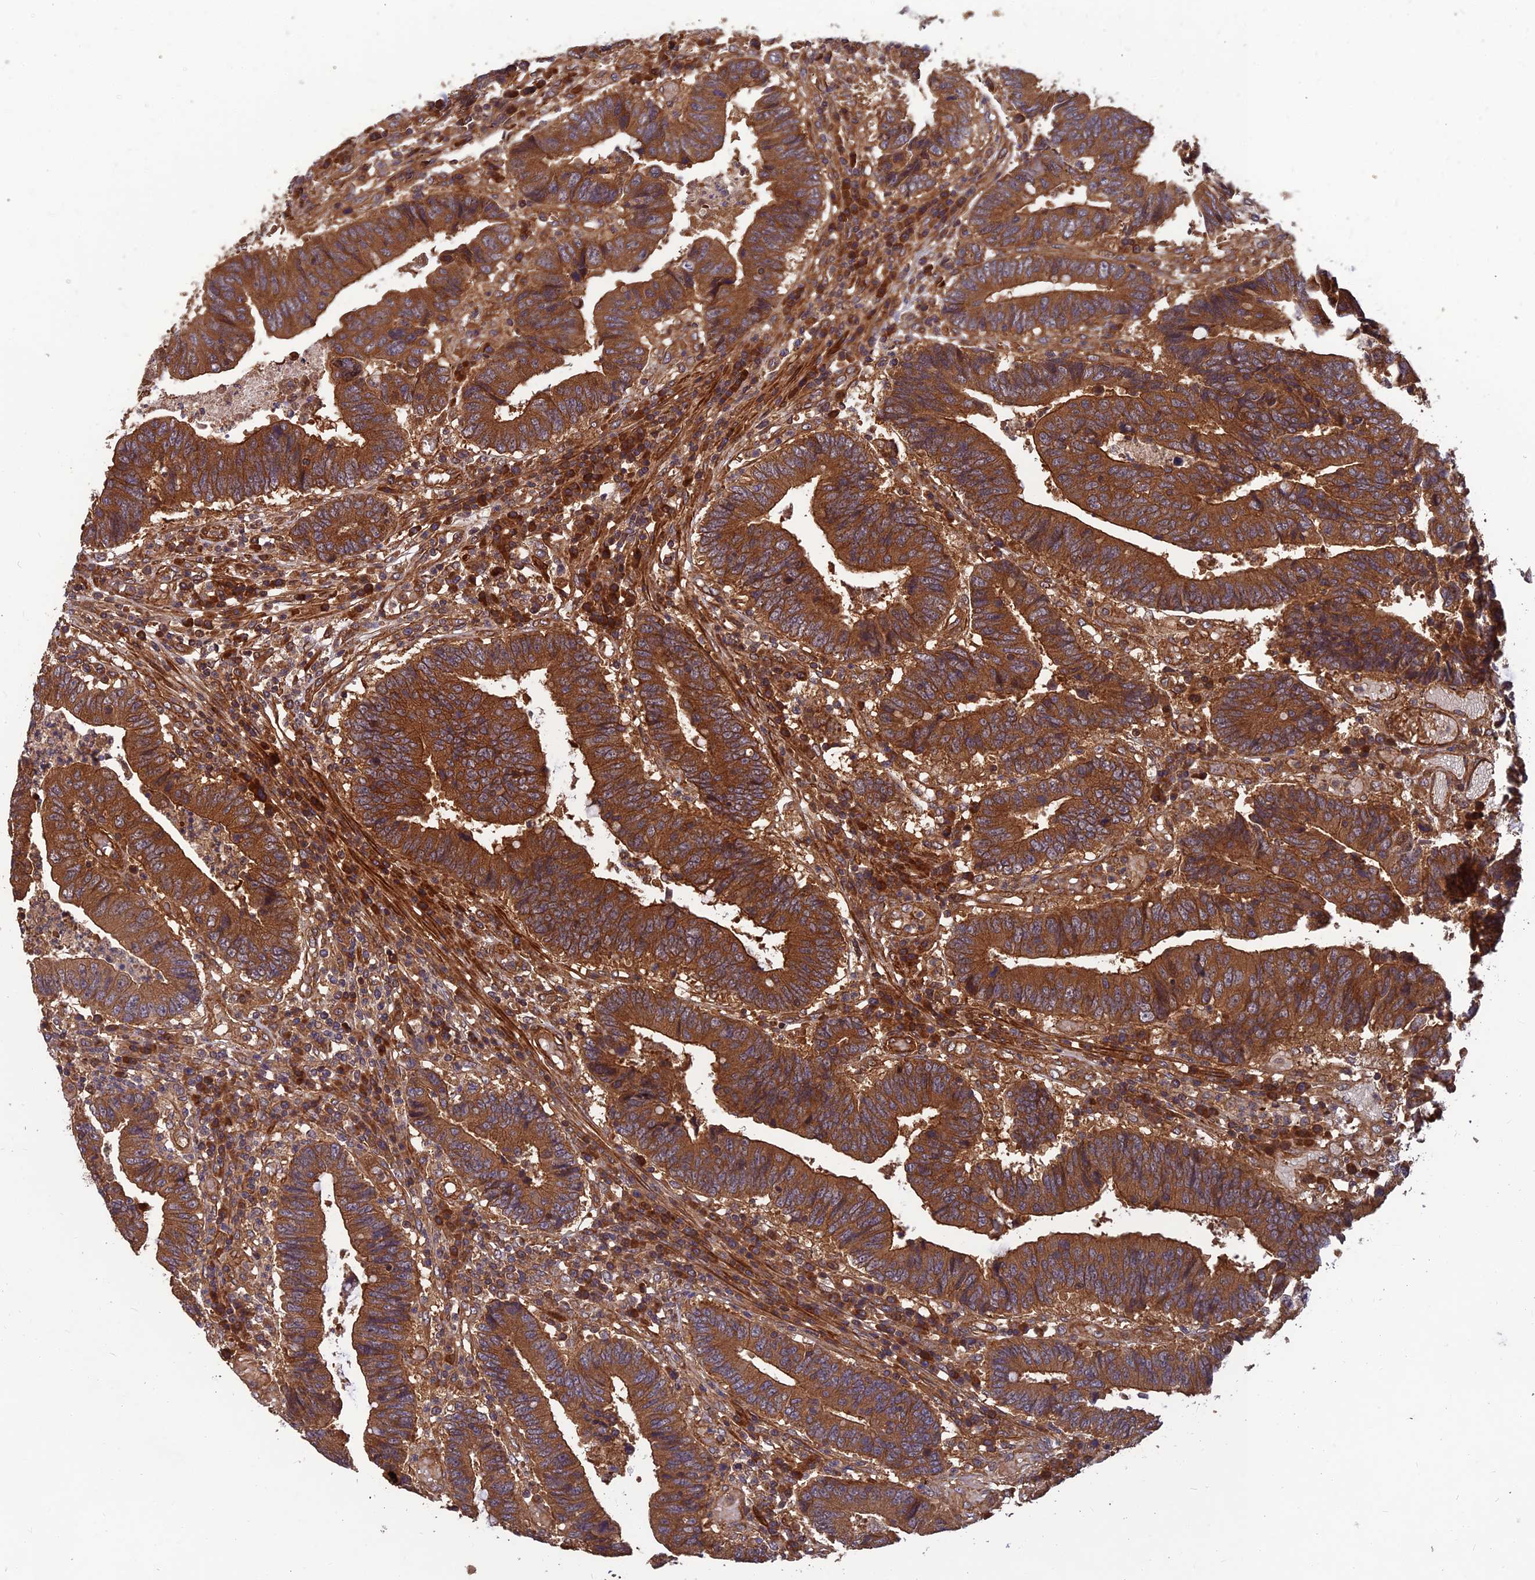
{"staining": {"intensity": "moderate", "quantity": ">75%", "location": "cytoplasmic/membranous"}, "tissue": "colorectal cancer", "cell_type": "Tumor cells", "image_type": "cancer", "snomed": [{"axis": "morphology", "description": "Adenocarcinoma, NOS"}, {"axis": "topography", "description": "Rectum"}], "caption": "There is medium levels of moderate cytoplasmic/membranous positivity in tumor cells of adenocarcinoma (colorectal), as demonstrated by immunohistochemical staining (brown color).", "gene": "RELCH", "patient": {"sex": "male", "age": 84}}